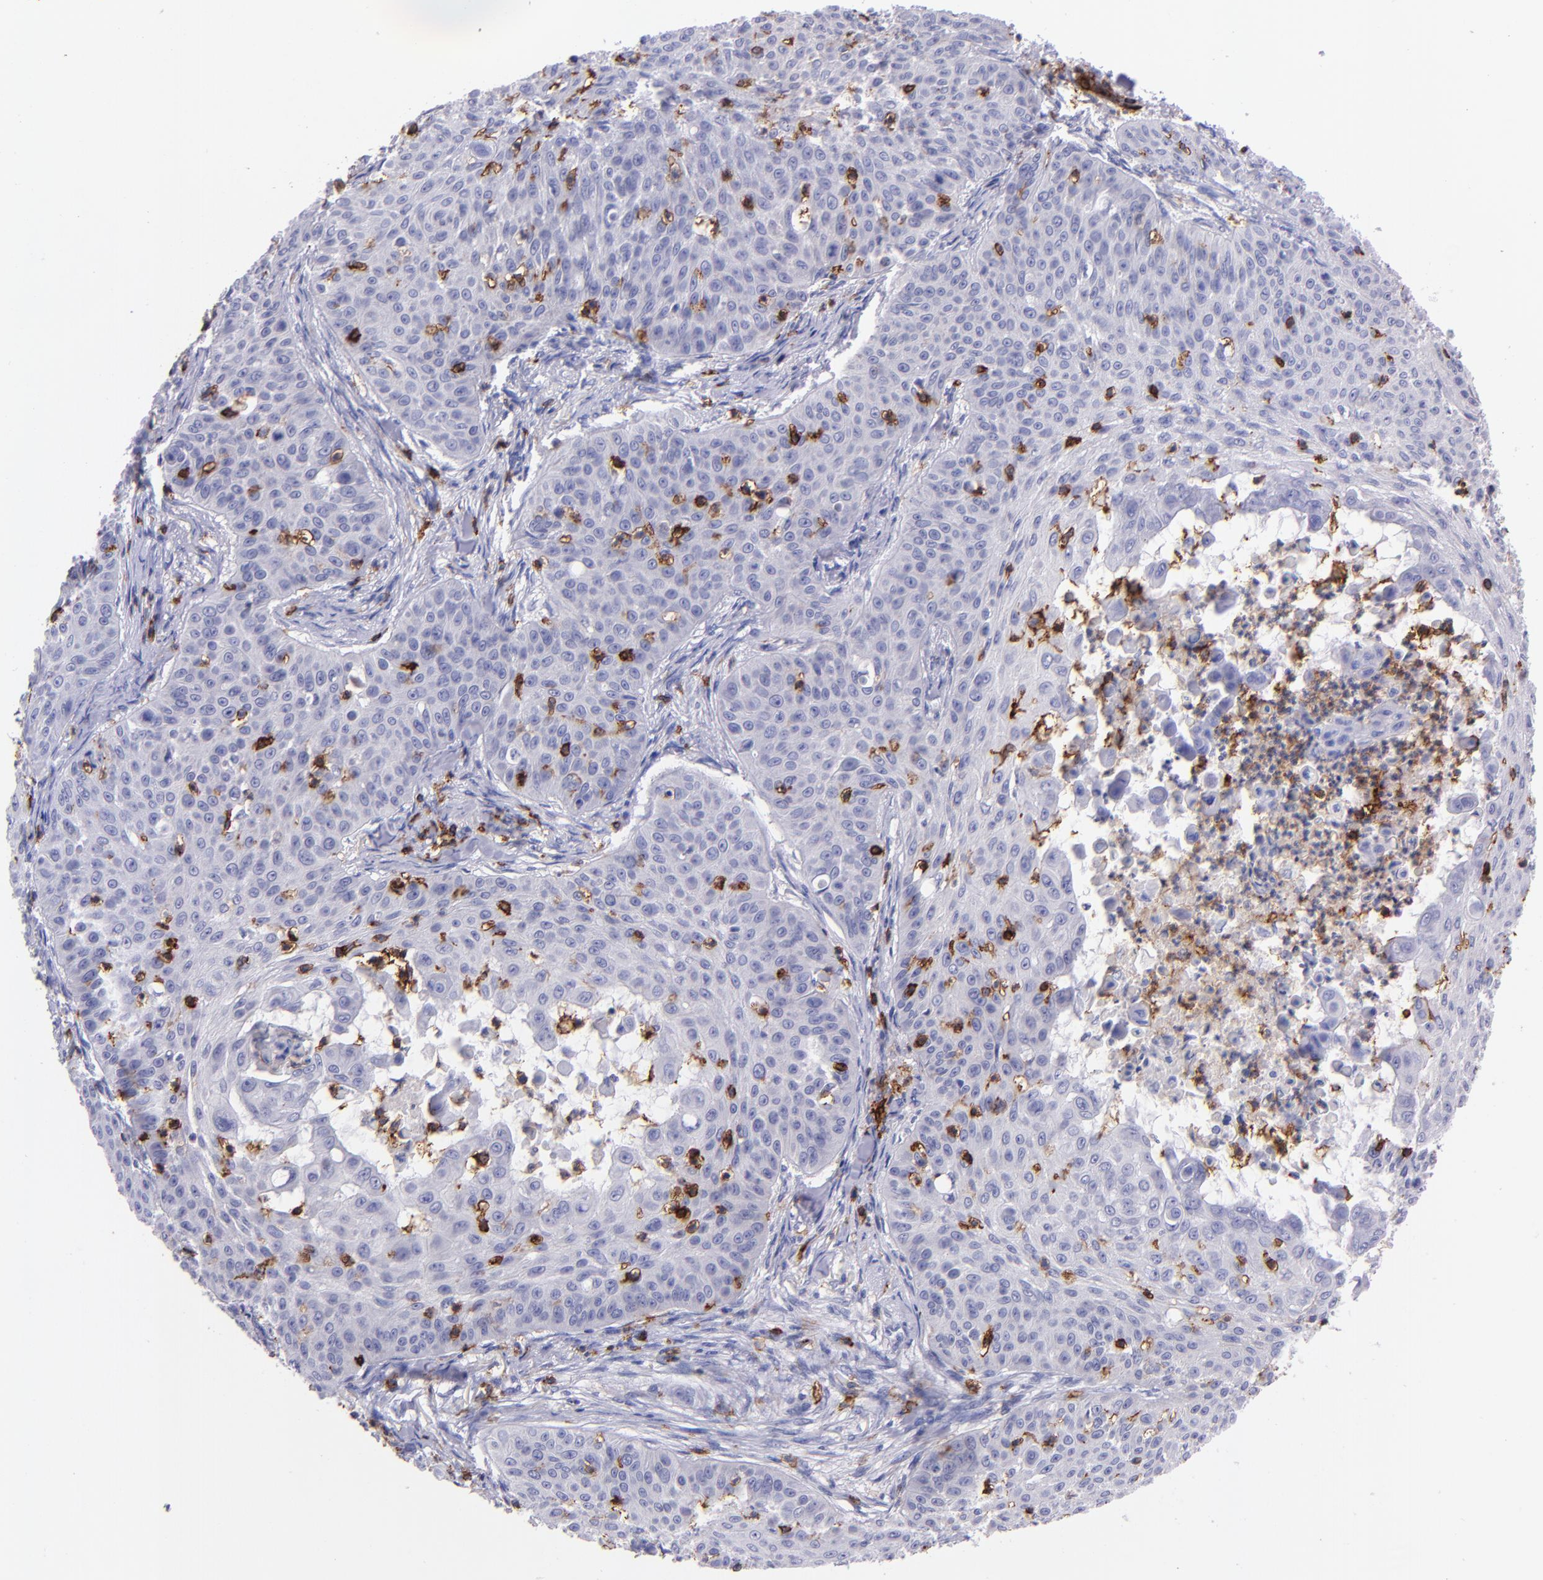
{"staining": {"intensity": "negative", "quantity": "none", "location": "none"}, "tissue": "skin cancer", "cell_type": "Tumor cells", "image_type": "cancer", "snomed": [{"axis": "morphology", "description": "Squamous cell carcinoma, NOS"}, {"axis": "topography", "description": "Skin"}], "caption": "Human skin cancer (squamous cell carcinoma) stained for a protein using immunohistochemistry (IHC) demonstrates no expression in tumor cells.", "gene": "SPN", "patient": {"sex": "male", "age": 82}}